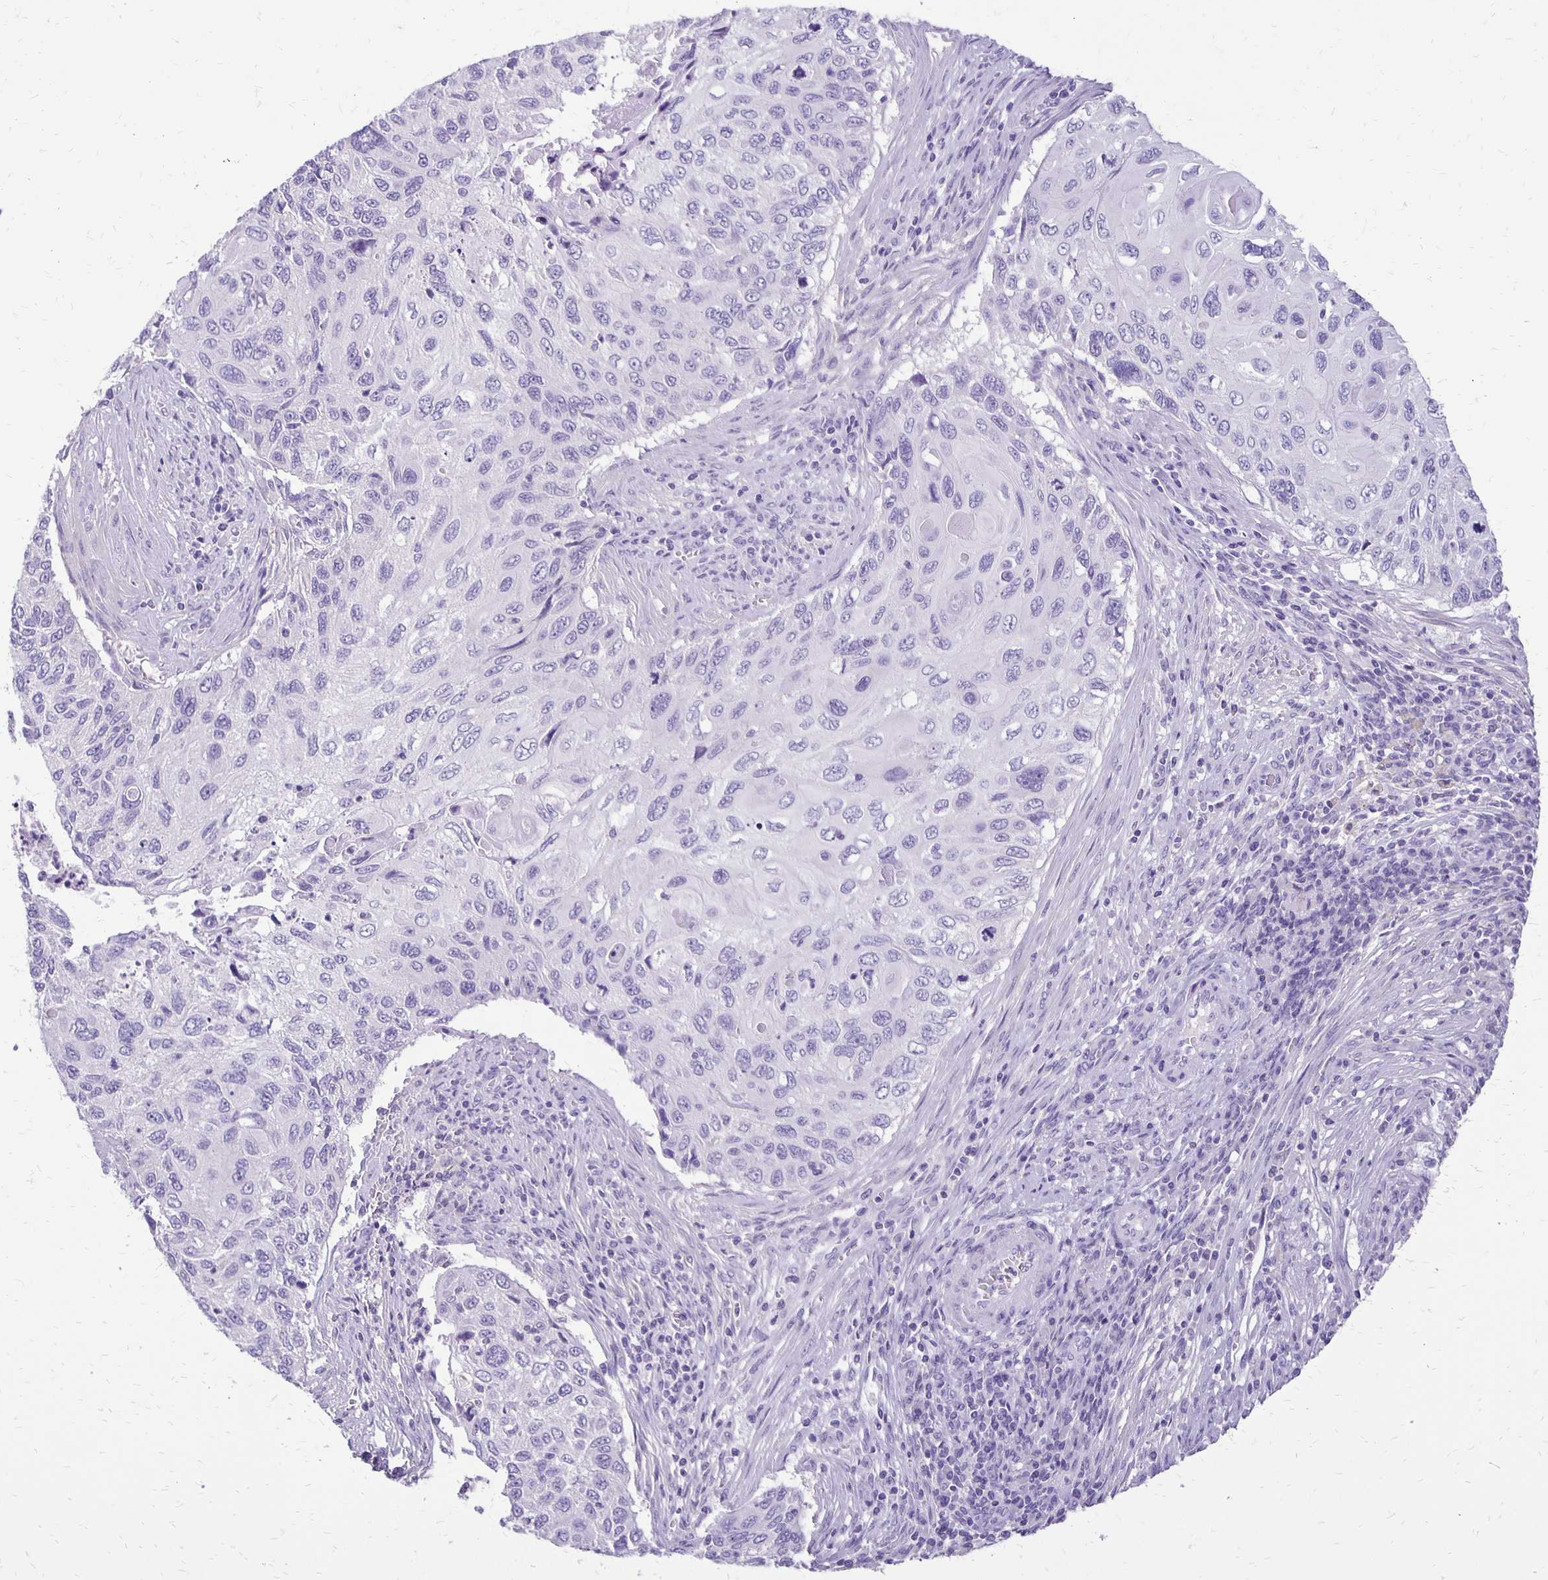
{"staining": {"intensity": "negative", "quantity": "none", "location": "none"}, "tissue": "cervical cancer", "cell_type": "Tumor cells", "image_type": "cancer", "snomed": [{"axis": "morphology", "description": "Squamous cell carcinoma, NOS"}, {"axis": "topography", "description": "Cervix"}], "caption": "Tumor cells are negative for protein expression in human cervical cancer.", "gene": "ANKRD45", "patient": {"sex": "female", "age": 70}}